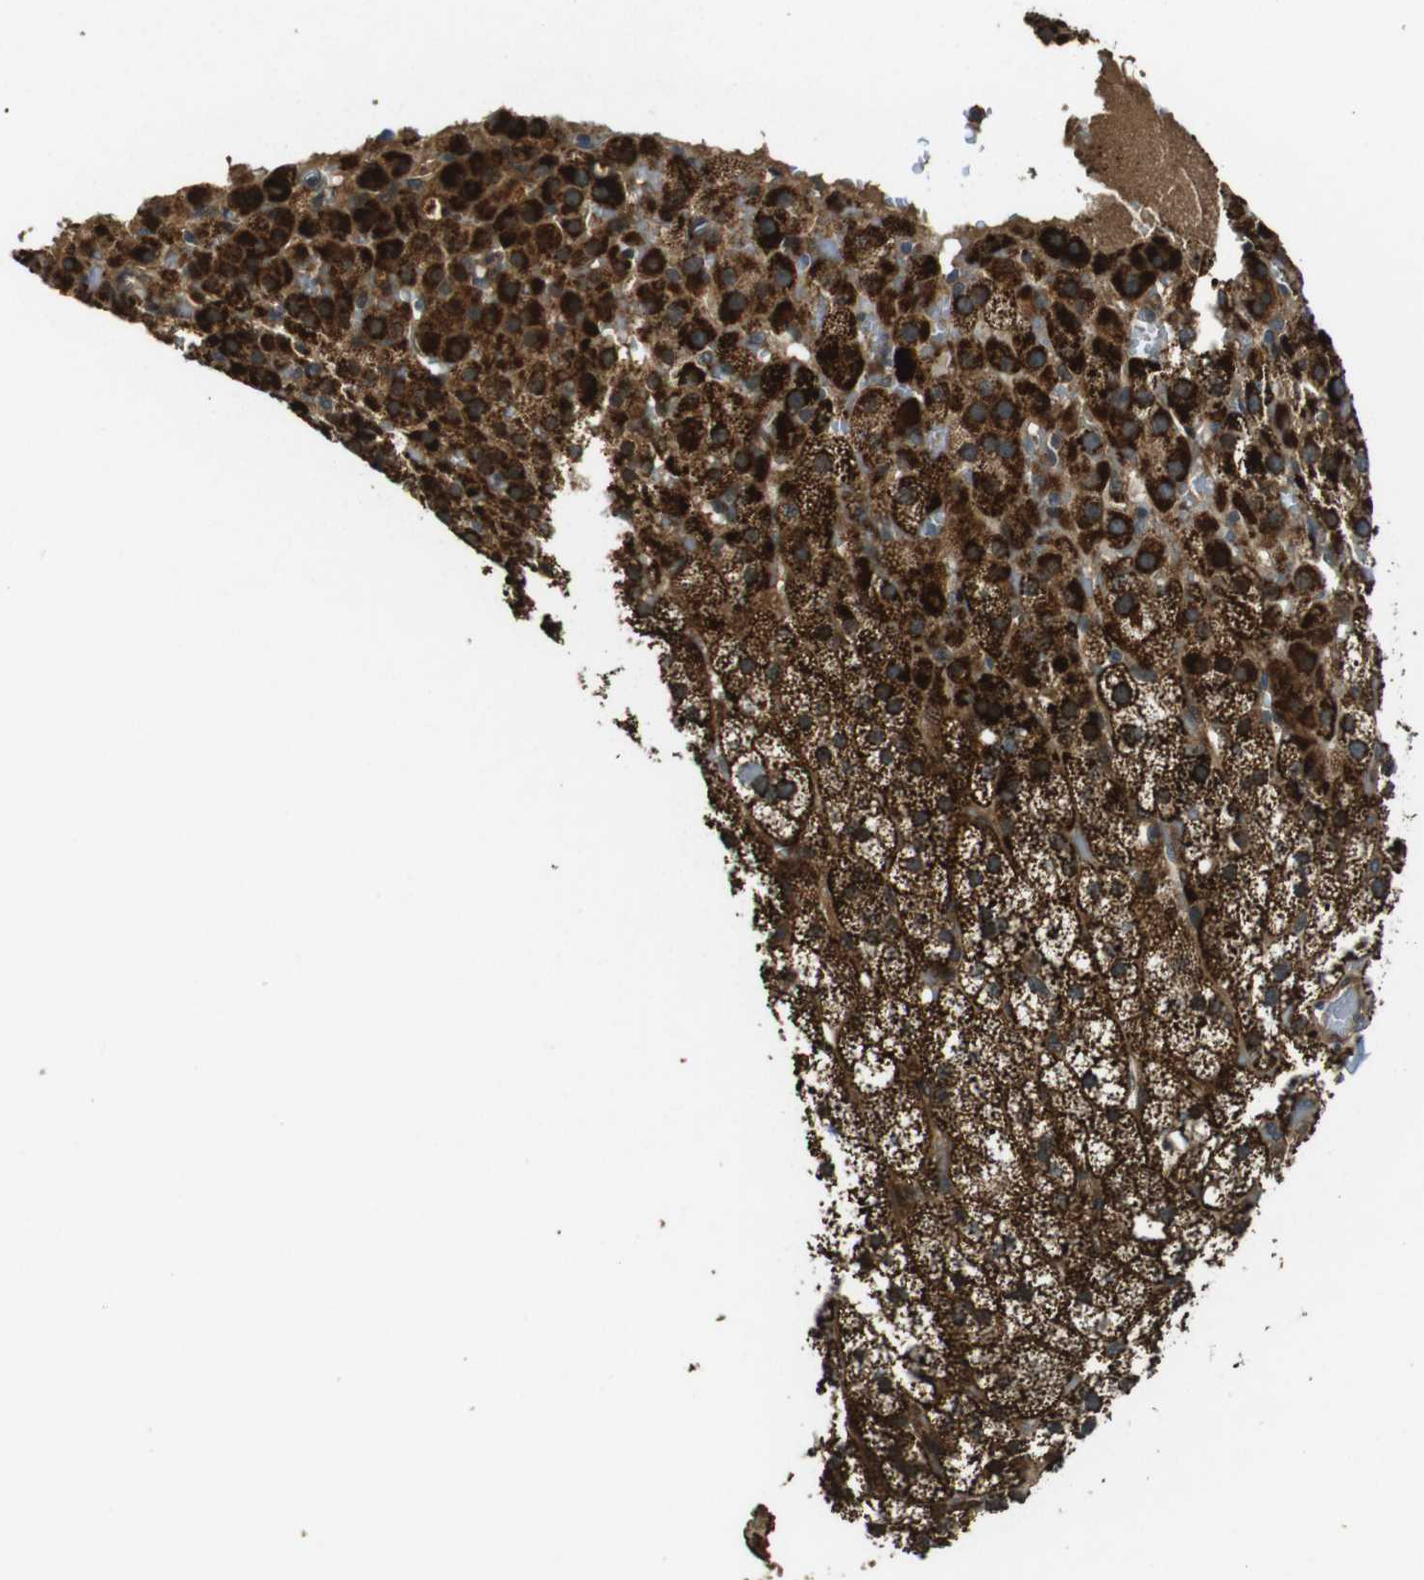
{"staining": {"intensity": "strong", "quantity": ">75%", "location": "cytoplasmic/membranous"}, "tissue": "adrenal gland", "cell_type": "Glandular cells", "image_type": "normal", "snomed": [{"axis": "morphology", "description": "Normal tissue, NOS"}, {"axis": "topography", "description": "Adrenal gland"}], "caption": "Immunohistochemical staining of unremarkable adrenal gland reveals strong cytoplasmic/membranous protein expression in approximately >75% of glandular cells.", "gene": "IFFO2", "patient": {"sex": "male", "age": 35}}